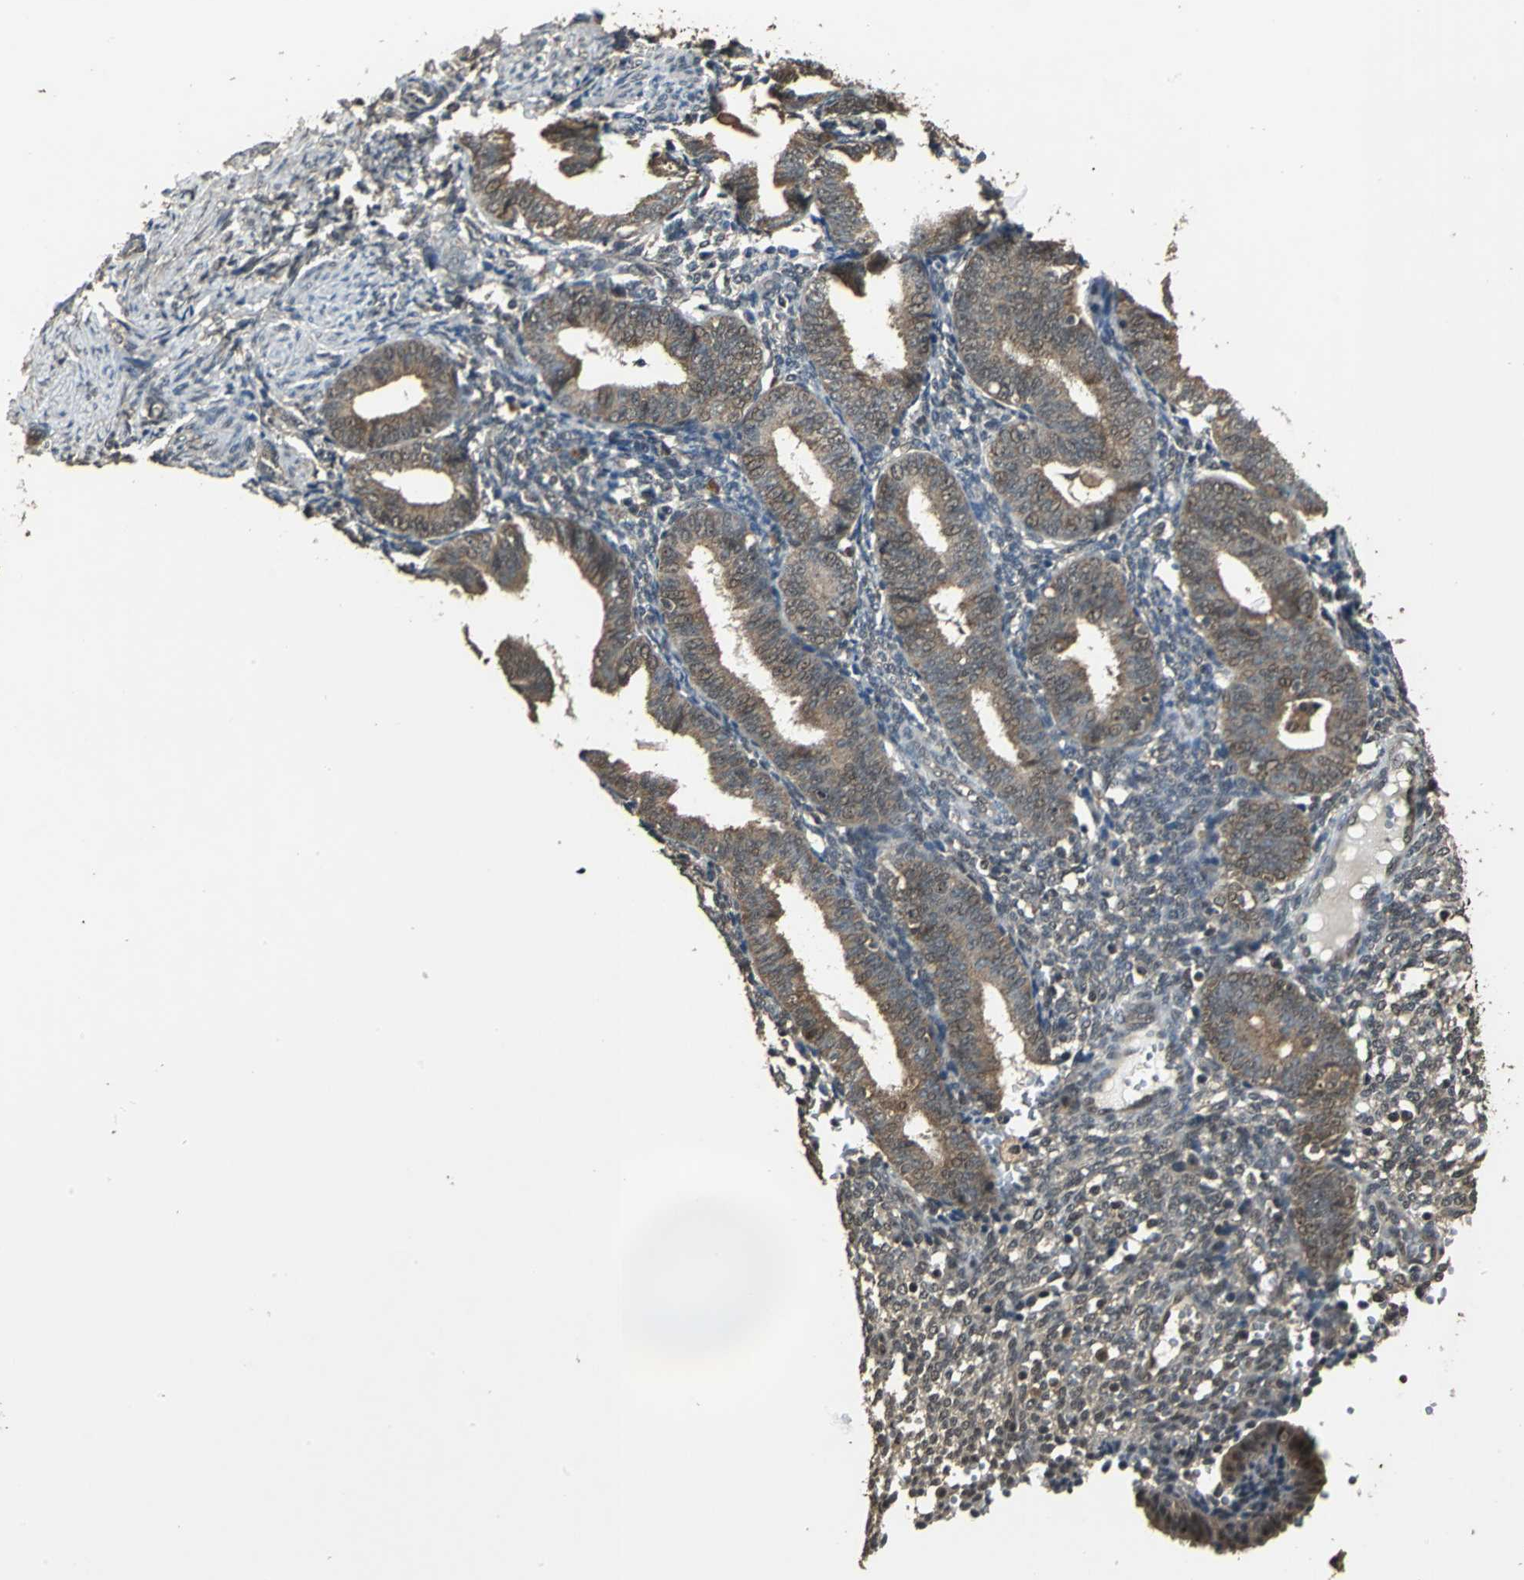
{"staining": {"intensity": "moderate", "quantity": "25%-75%", "location": "cytoplasmic/membranous"}, "tissue": "endometrium", "cell_type": "Cells in endometrial stroma", "image_type": "normal", "snomed": [{"axis": "morphology", "description": "Normal tissue, NOS"}, {"axis": "topography", "description": "Endometrium"}], "caption": "Immunohistochemistry image of benign human endometrium stained for a protein (brown), which demonstrates medium levels of moderate cytoplasmic/membranous staining in about 25%-75% of cells in endometrial stroma.", "gene": "UCHL5", "patient": {"sex": "female", "age": 61}}